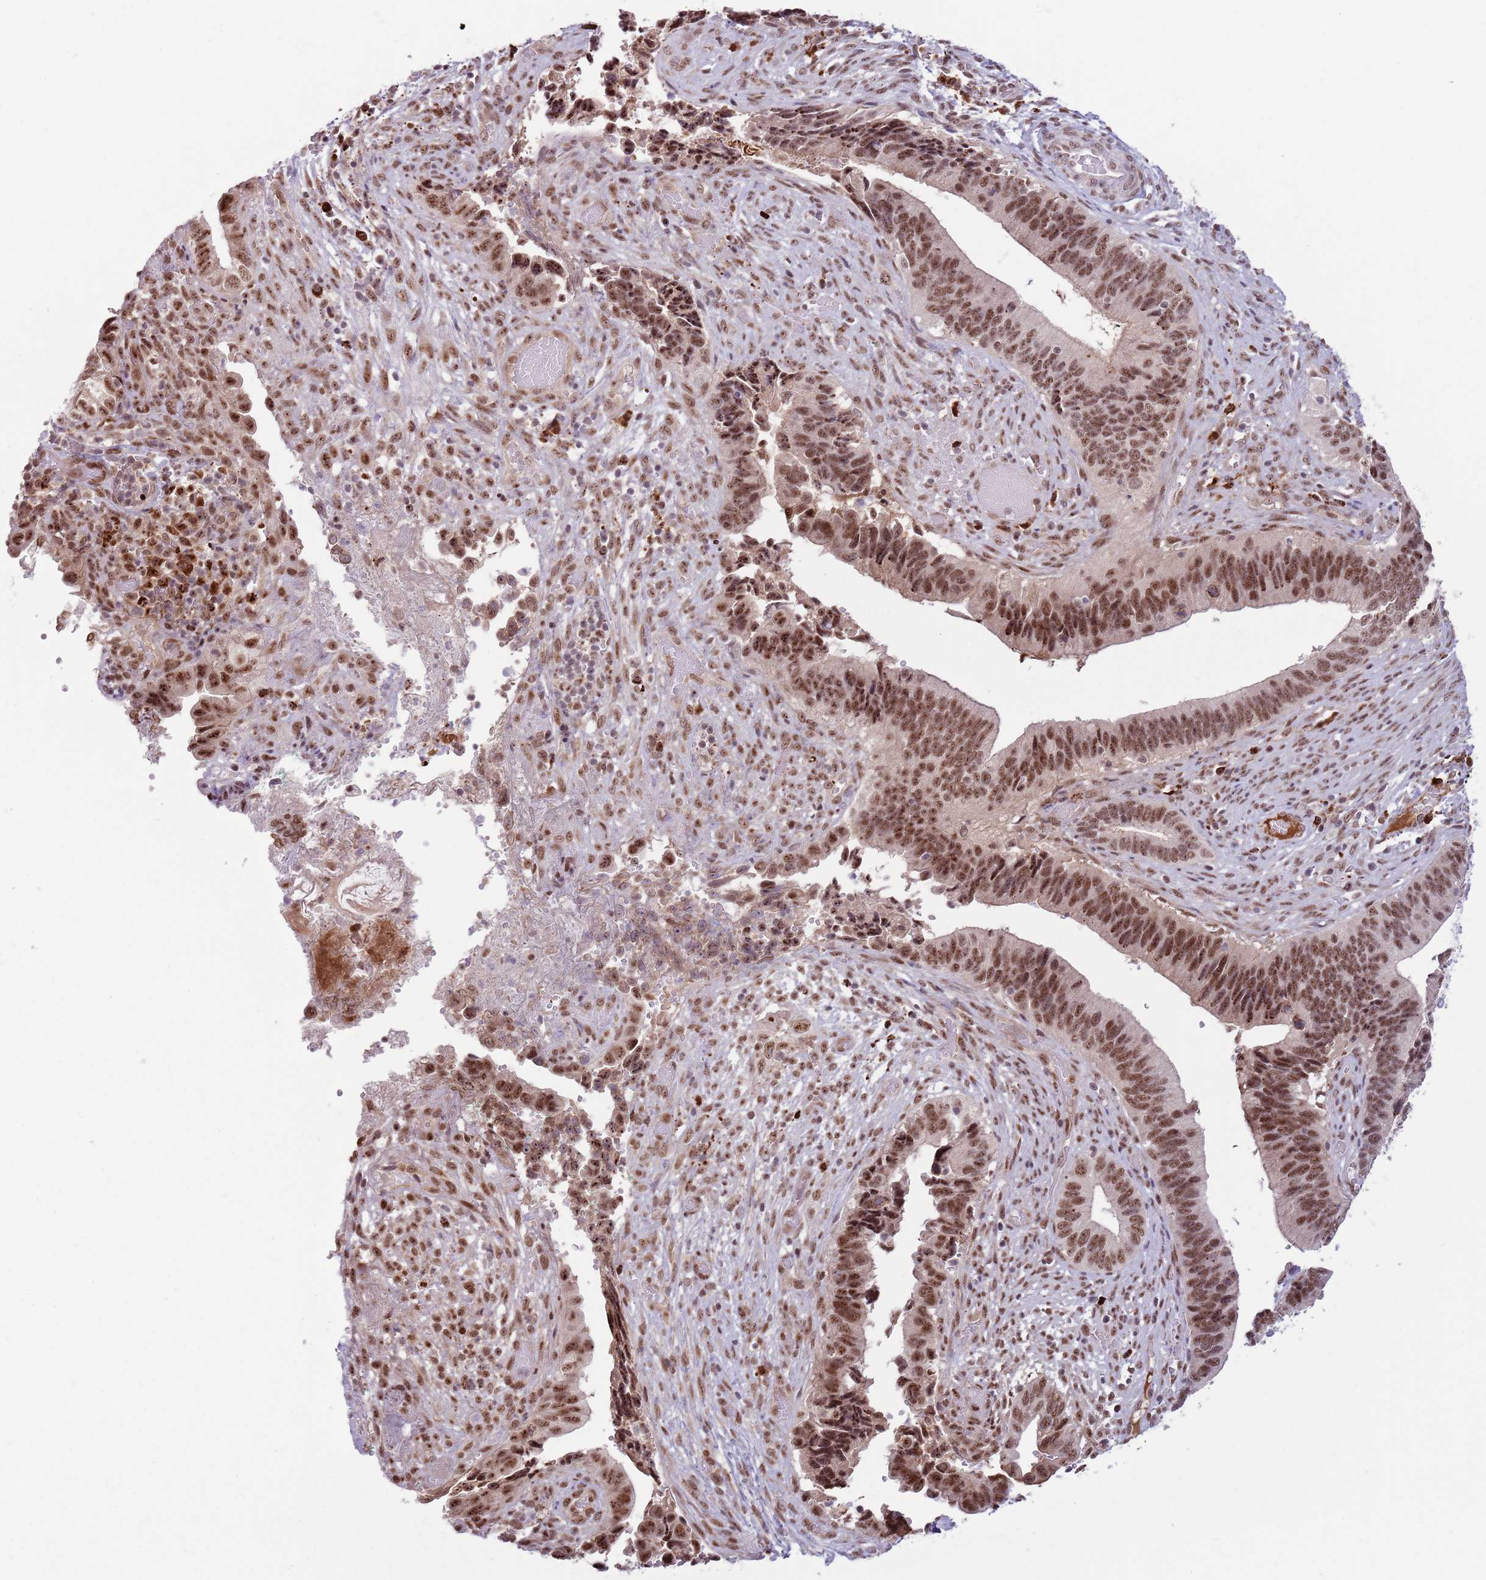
{"staining": {"intensity": "moderate", "quantity": ">75%", "location": "nuclear"}, "tissue": "cervical cancer", "cell_type": "Tumor cells", "image_type": "cancer", "snomed": [{"axis": "morphology", "description": "Adenocarcinoma, NOS"}, {"axis": "topography", "description": "Cervix"}], "caption": "Cervical cancer stained for a protein (brown) shows moderate nuclear positive staining in approximately >75% of tumor cells.", "gene": "SIPA1L3", "patient": {"sex": "female", "age": 42}}